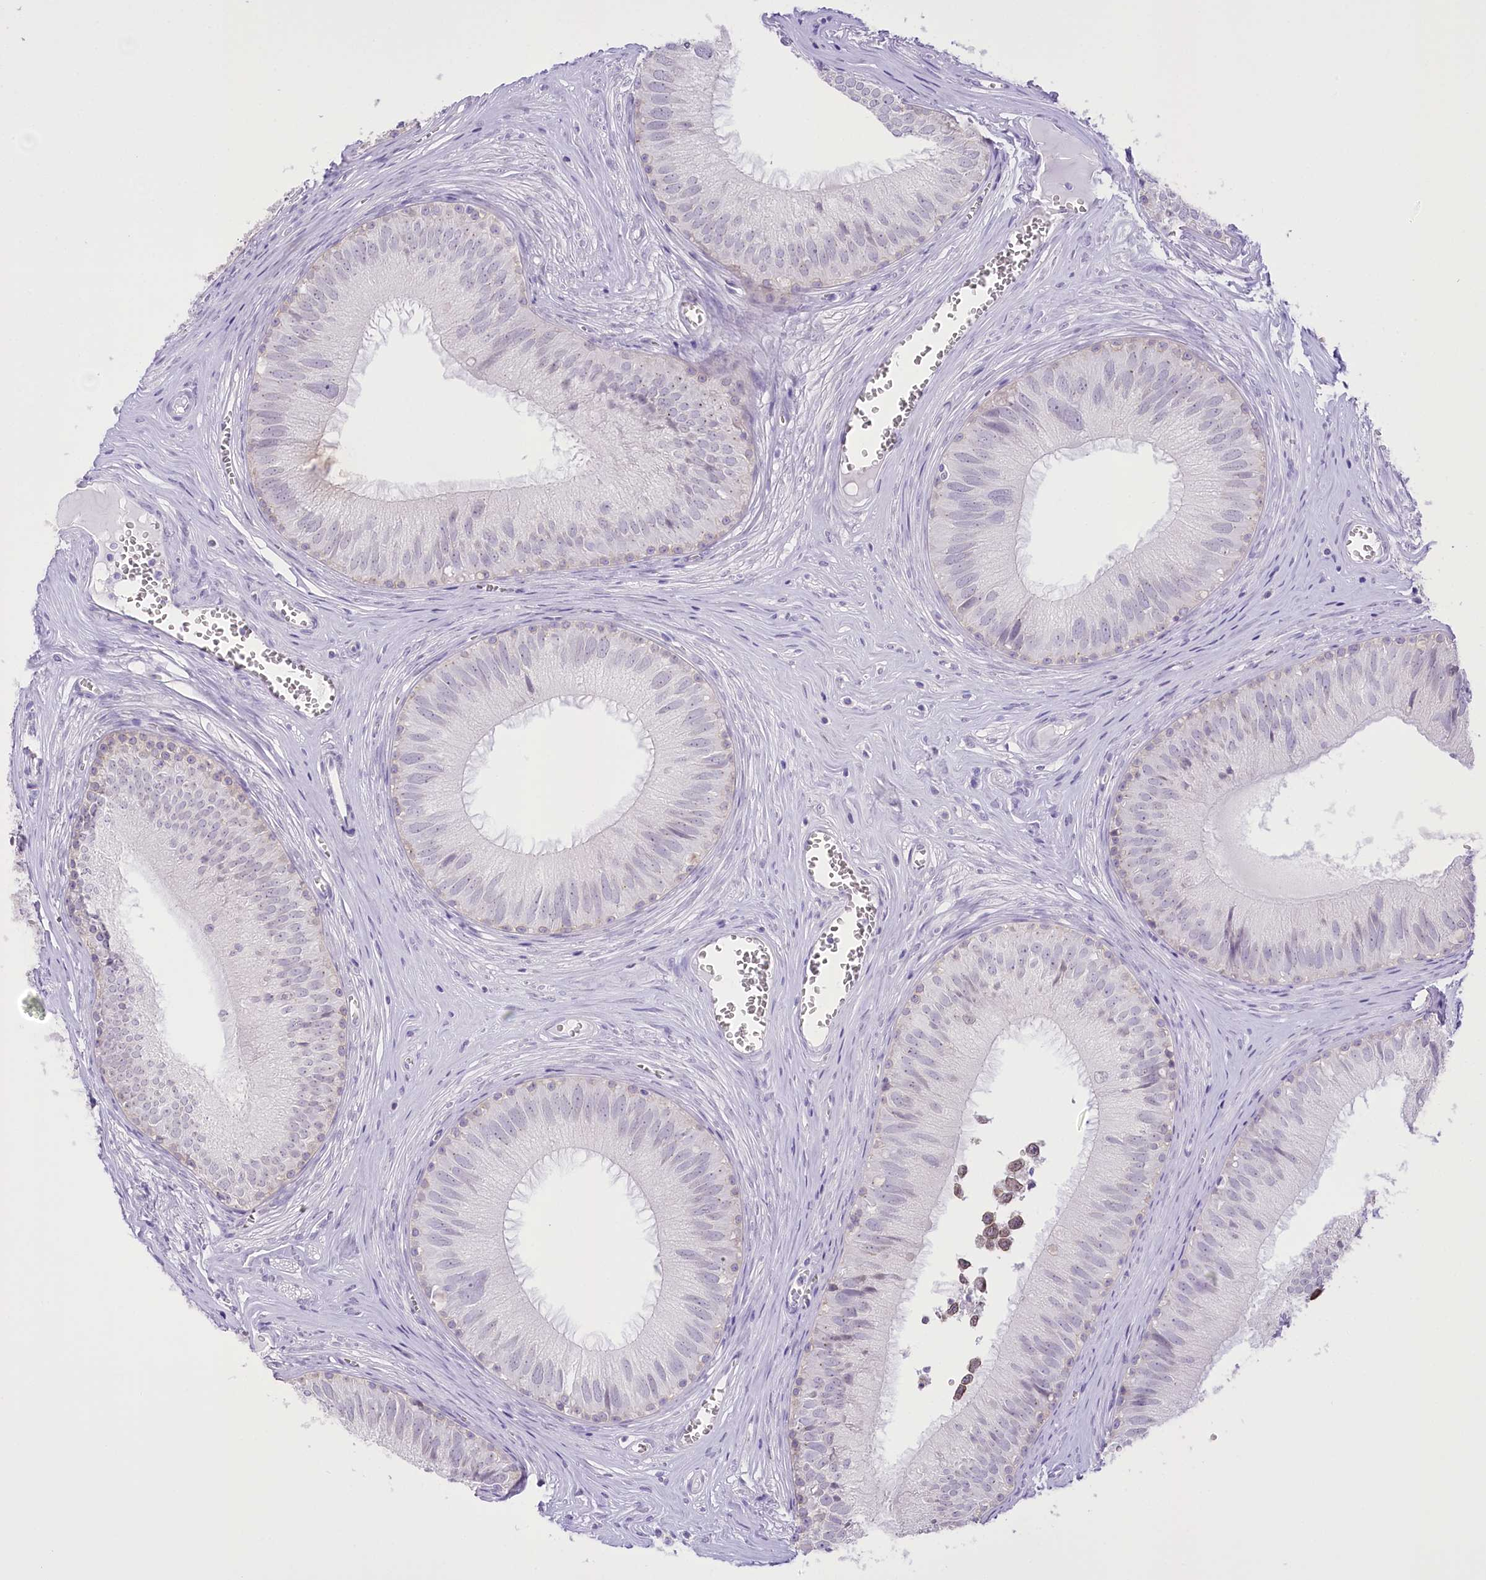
{"staining": {"intensity": "weak", "quantity": "<25%", "location": "cytoplasmic/membranous"}, "tissue": "epididymis", "cell_type": "Glandular cells", "image_type": "normal", "snomed": [{"axis": "morphology", "description": "Normal tissue, NOS"}, {"axis": "topography", "description": "Epididymis"}], "caption": "This histopathology image is of benign epididymis stained with immunohistochemistry to label a protein in brown with the nuclei are counter-stained blue. There is no staining in glandular cells. (Brightfield microscopy of DAB (3,3'-diaminobenzidine) immunohistochemistry at high magnification).", "gene": "SLC39A10", "patient": {"sex": "male", "age": 36}}